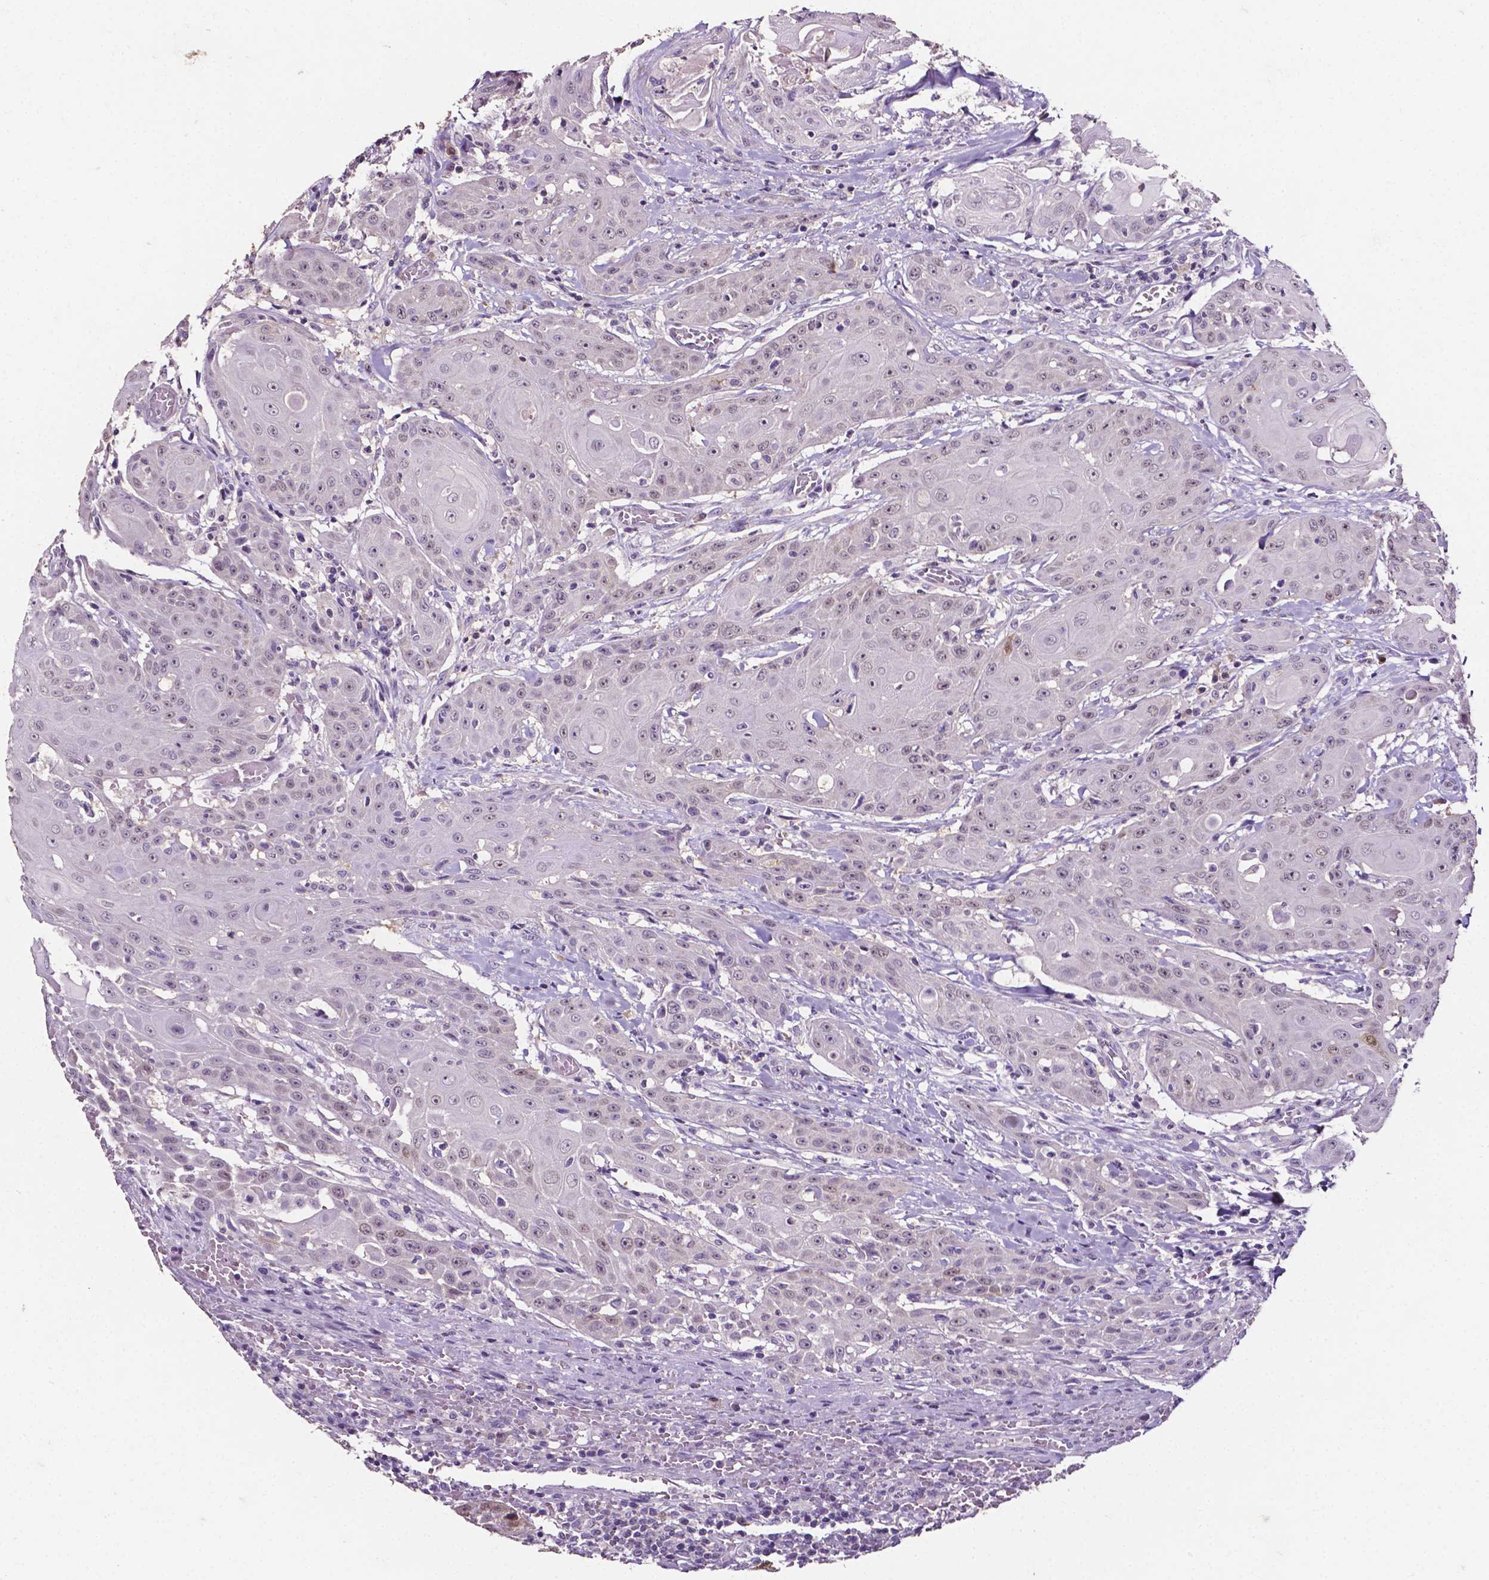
{"staining": {"intensity": "negative", "quantity": "none", "location": "none"}, "tissue": "head and neck cancer", "cell_type": "Tumor cells", "image_type": "cancer", "snomed": [{"axis": "morphology", "description": "Normal tissue, NOS"}, {"axis": "morphology", "description": "Squamous cell carcinoma, NOS"}, {"axis": "topography", "description": "Oral tissue"}, {"axis": "topography", "description": "Head-Neck"}], "caption": "Human head and neck cancer (squamous cell carcinoma) stained for a protein using immunohistochemistry (IHC) demonstrates no positivity in tumor cells.", "gene": "PSAT1", "patient": {"sex": "female", "age": 55}}